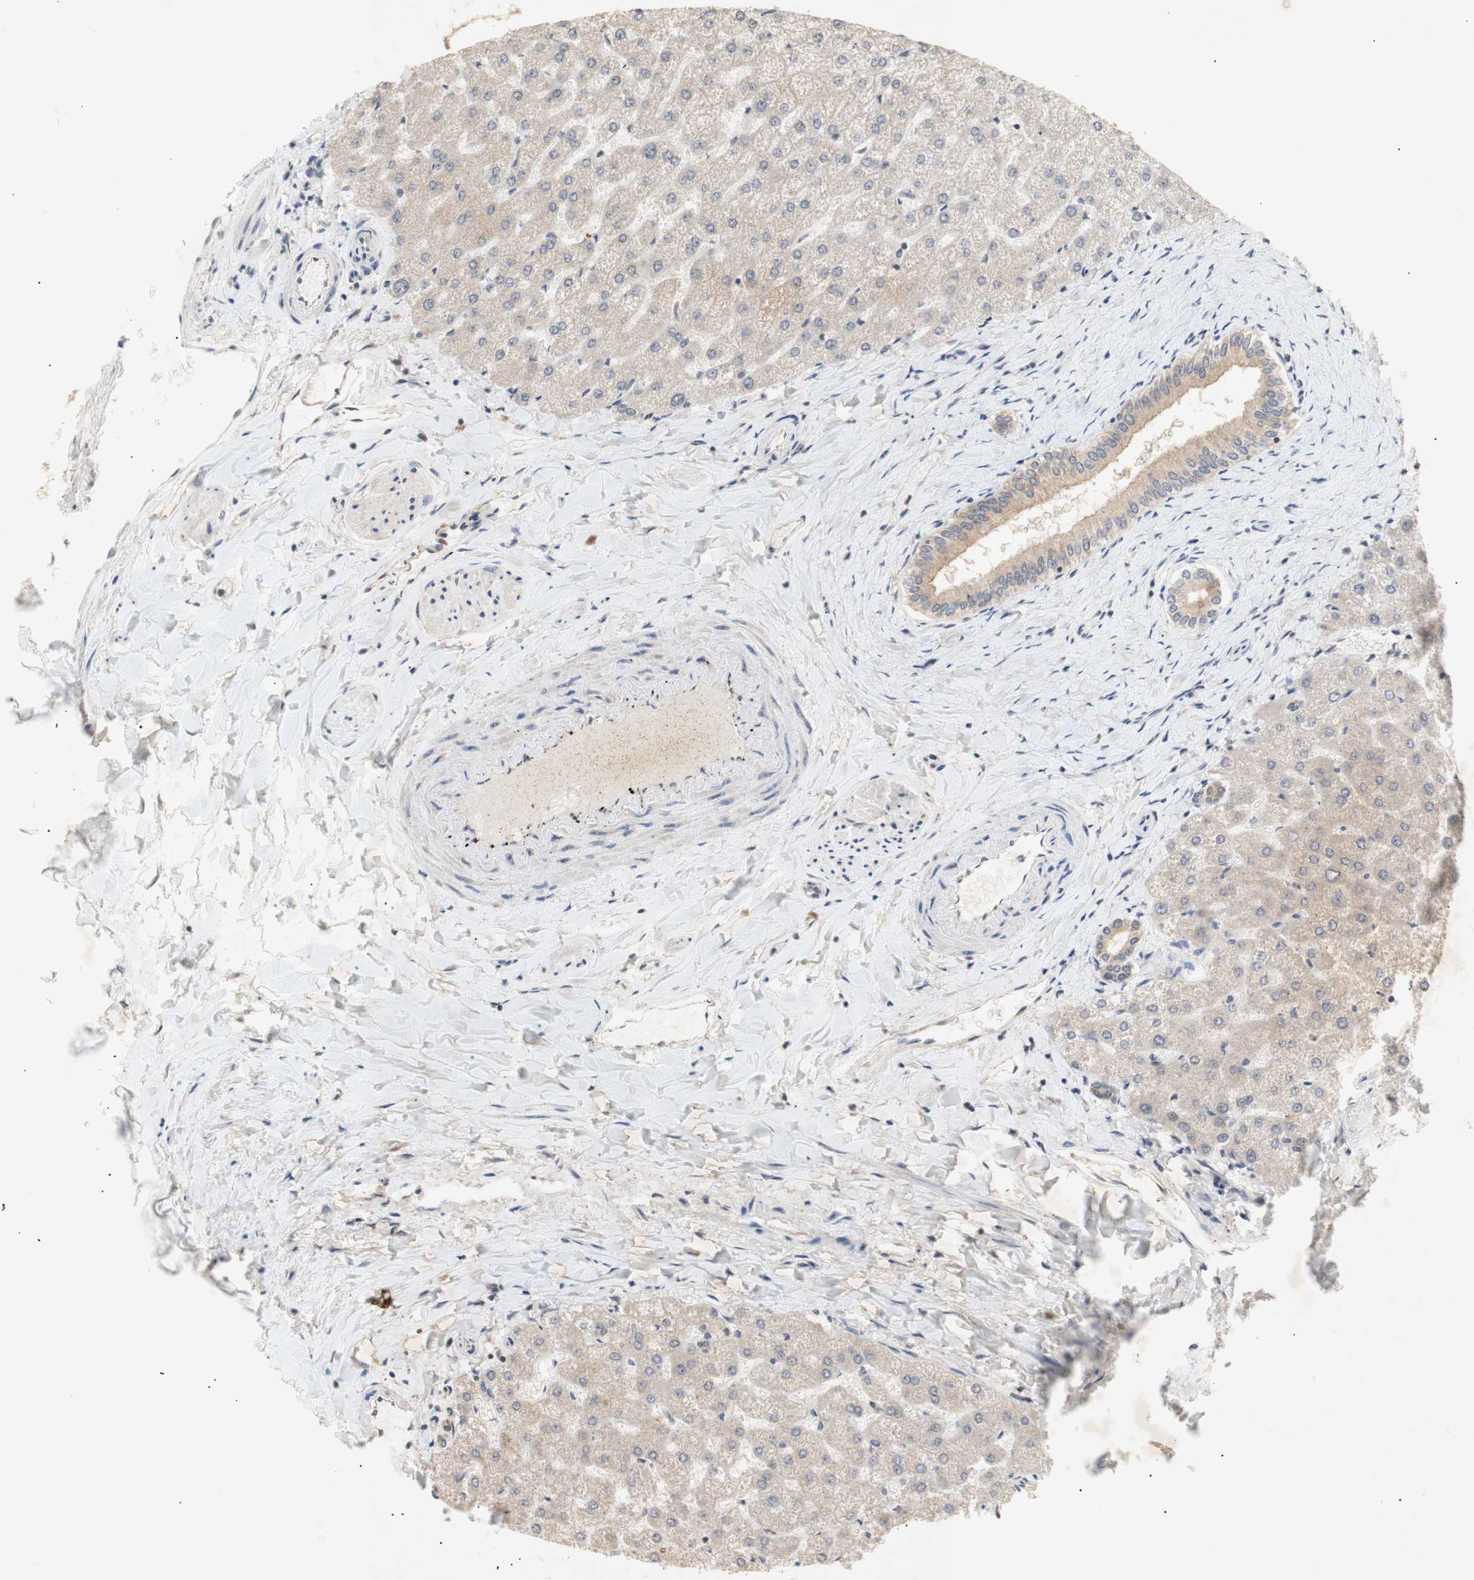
{"staining": {"intensity": "weak", "quantity": ">75%", "location": "cytoplasmic/membranous"}, "tissue": "liver", "cell_type": "Cholangiocytes", "image_type": "normal", "snomed": [{"axis": "morphology", "description": "Normal tissue, NOS"}, {"axis": "topography", "description": "Liver"}], "caption": "Protein staining of unremarkable liver displays weak cytoplasmic/membranous expression in about >75% of cholangiocytes. The protein is stained brown, and the nuclei are stained in blue (DAB (3,3'-diaminobenzidine) IHC with brightfield microscopy, high magnification).", "gene": "FOSB", "patient": {"sex": "female", "age": 32}}